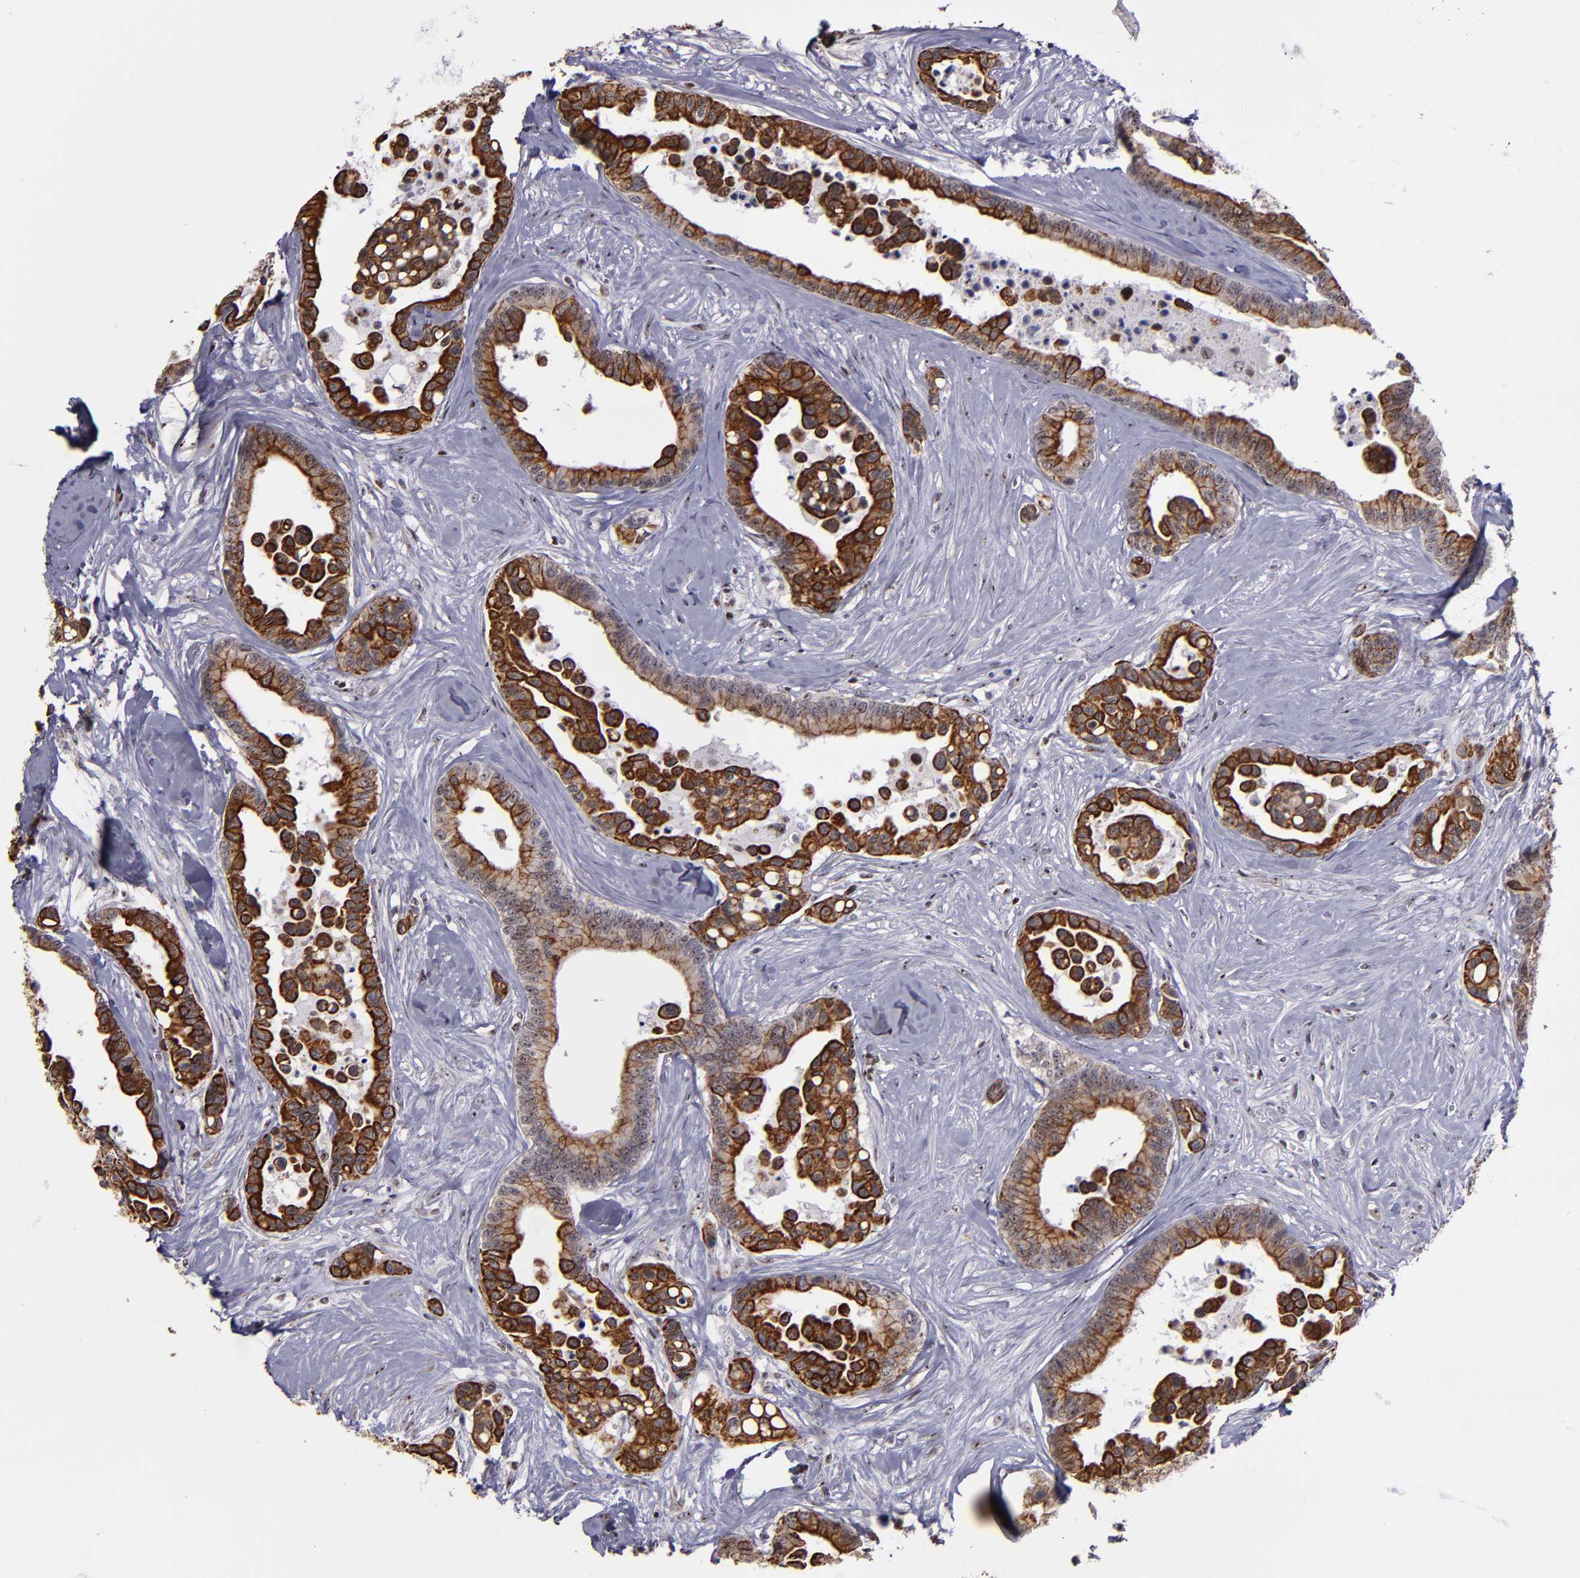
{"staining": {"intensity": "moderate", "quantity": ">75%", "location": "cytoplasmic/membranous"}, "tissue": "colorectal cancer", "cell_type": "Tumor cells", "image_type": "cancer", "snomed": [{"axis": "morphology", "description": "Adenocarcinoma, NOS"}, {"axis": "topography", "description": "Colon"}], "caption": "Immunohistochemistry (IHC) of colorectal cancer exhibits medium levels of moderate cytoplasmic/membranous positivity in about >75% of tumor cells.", "gene": "DDX24", "patient": {"sex": "male", "age": 82}}